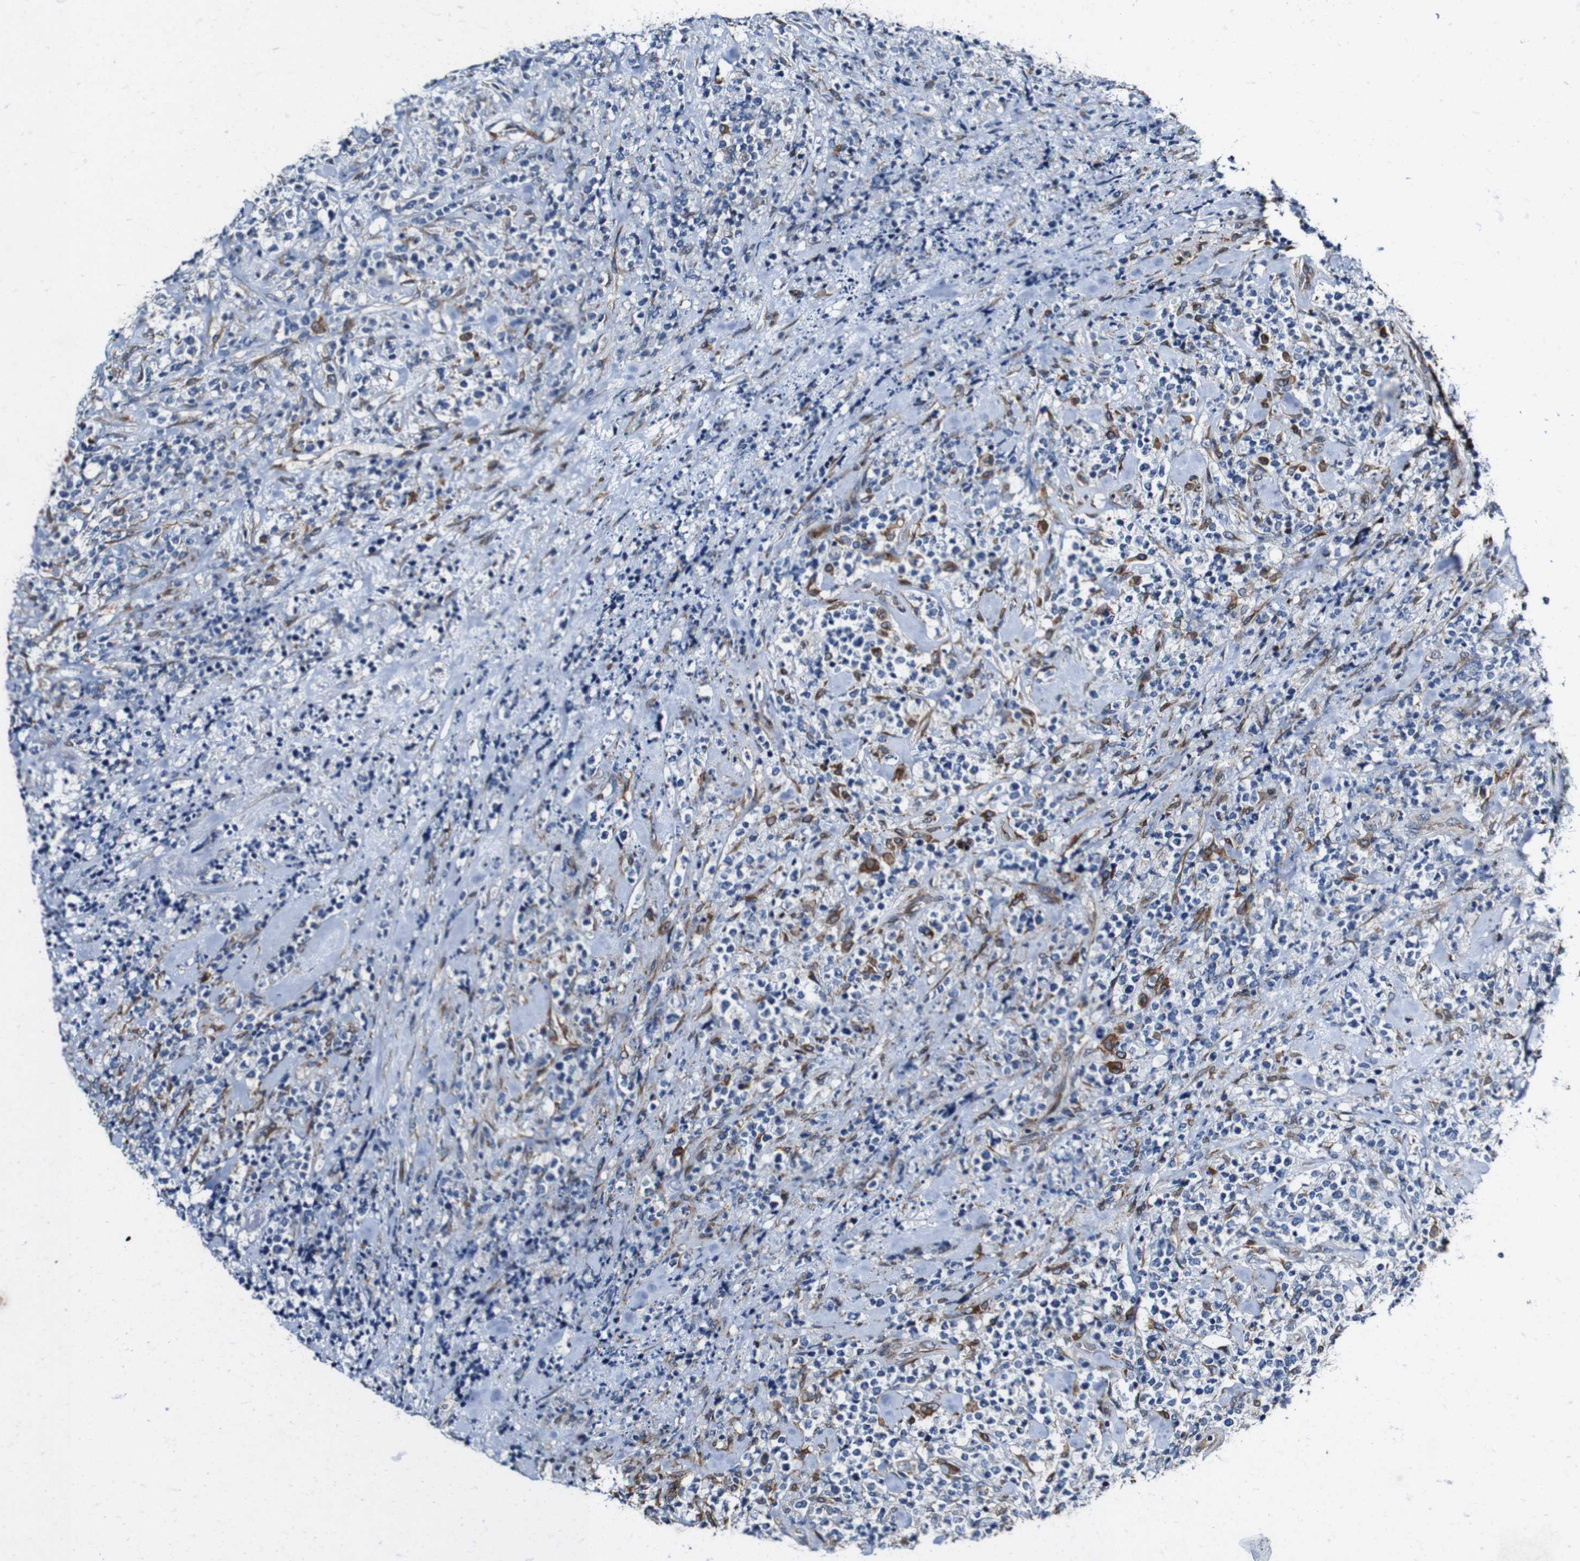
{"staining": {"intensity": "moderate", "quantity": "25%-75%", "location": "cytoplasmic/membranous"}, "tissue": "lymphoma", "cell_type": "Tumor cells", "image_type": "cancer", "snomed": [{"axis": "morphology", "description": "Malignant lymphoma, non-Hodgkin's type, High grade"}, {"axis": "topography", "description": "Soft tissue"}], "caption": "Lymphoma stained with DAB (3,3'-diaminobenzidine) immunohistochemistry displays medium levels of moderate cytoplasmic/membranous positivity in about 25%-75% of tumor cells.", "gene": "GRAMD1A", "patient": {"sex": "male", "age": 18}}